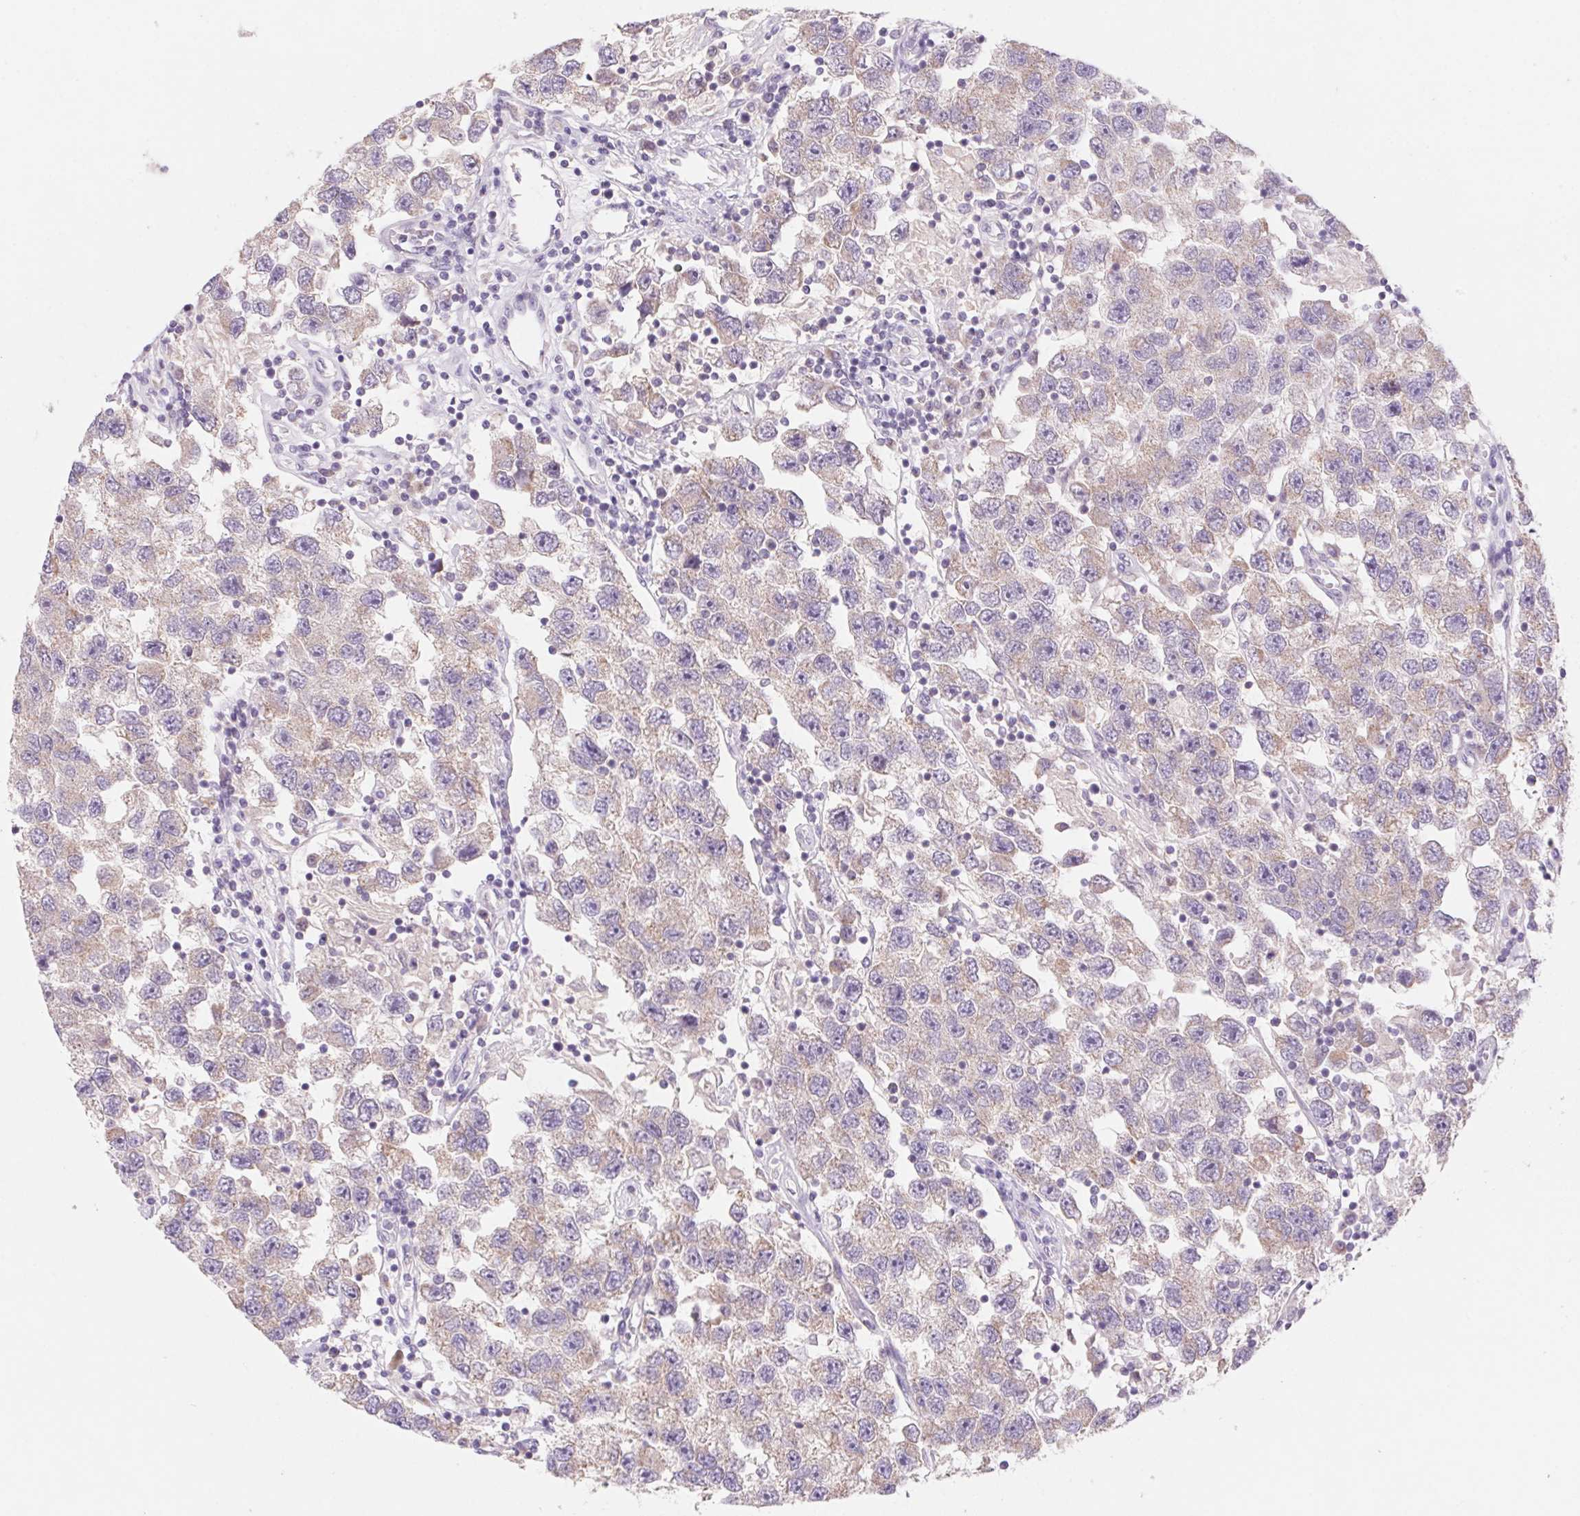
{"staining": {"intensity": "negative", "quantity": "none", "location": "none"}, "tissue": "testis cancer", "cell_type": "Tumor cells", "image_type": "cancer", "snomed": [{"axis": "morphology", "description": "Seminoma, NOS"}, {"axis": "topography", "description": "Testis"}], "caption": "DAB (3,3'-diaminobenzidine) immunohistochemical staining of human seminoma (testis) shows no significant staining in tumor cells.", "gene": "DPPA5", "patient": {"sex": "male", "age": 26}}